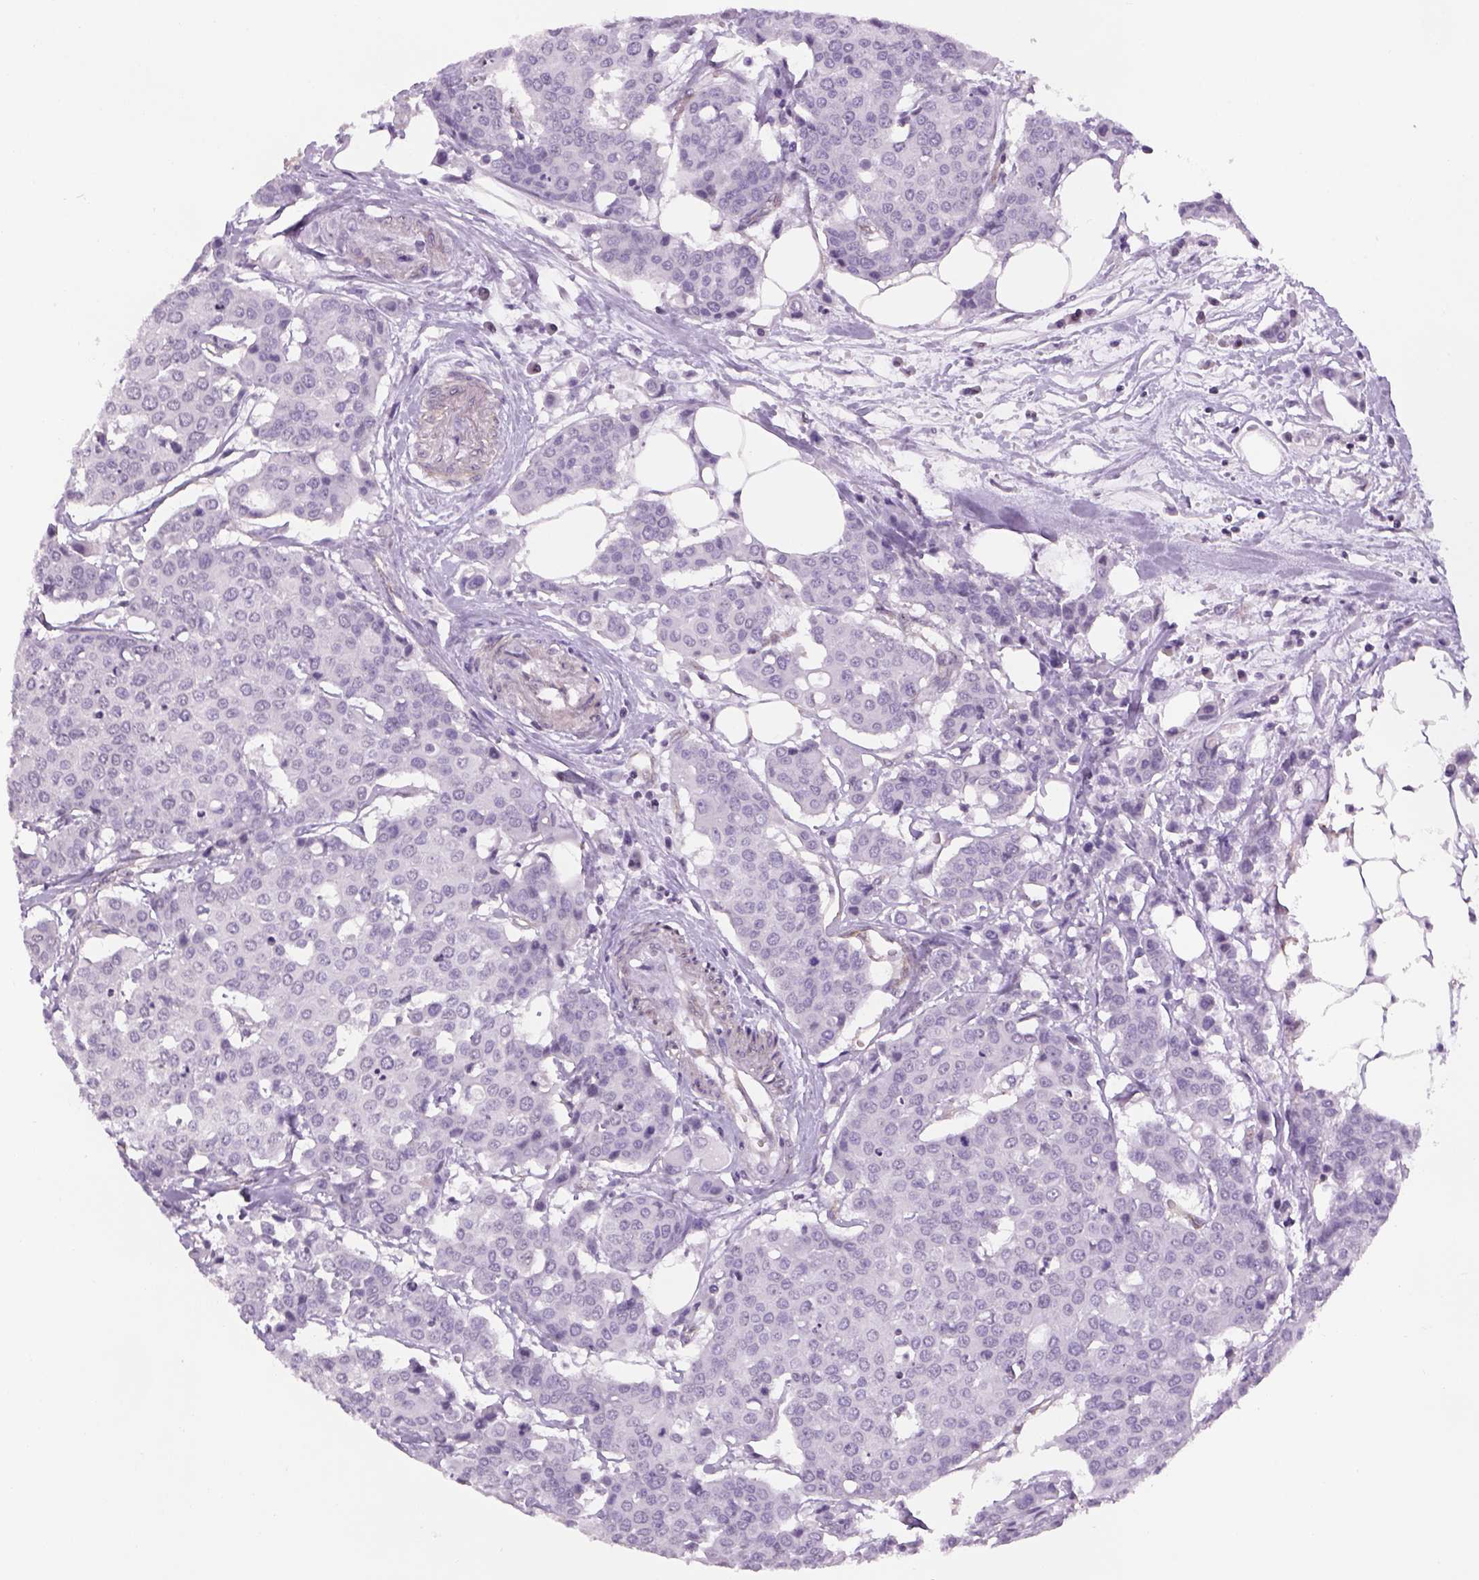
{"staining": {"intensity": "negative", "quantity": "none", "location": "none"}, "tissue": "carcinoid", "cell_type": "Tumor cells", "image_type": "cancer", "snomed": [{"axis": "morphology", "description": "Carcinoid, malignant, NOS"}, {"axis": "topography", "description": "Colon"}], "caption": "The micrograph demonstrates no significant positivity in tumor cells of carcinoid.", "gene": "PRRT1", "patient": {"sex": "male", "age": 81}}